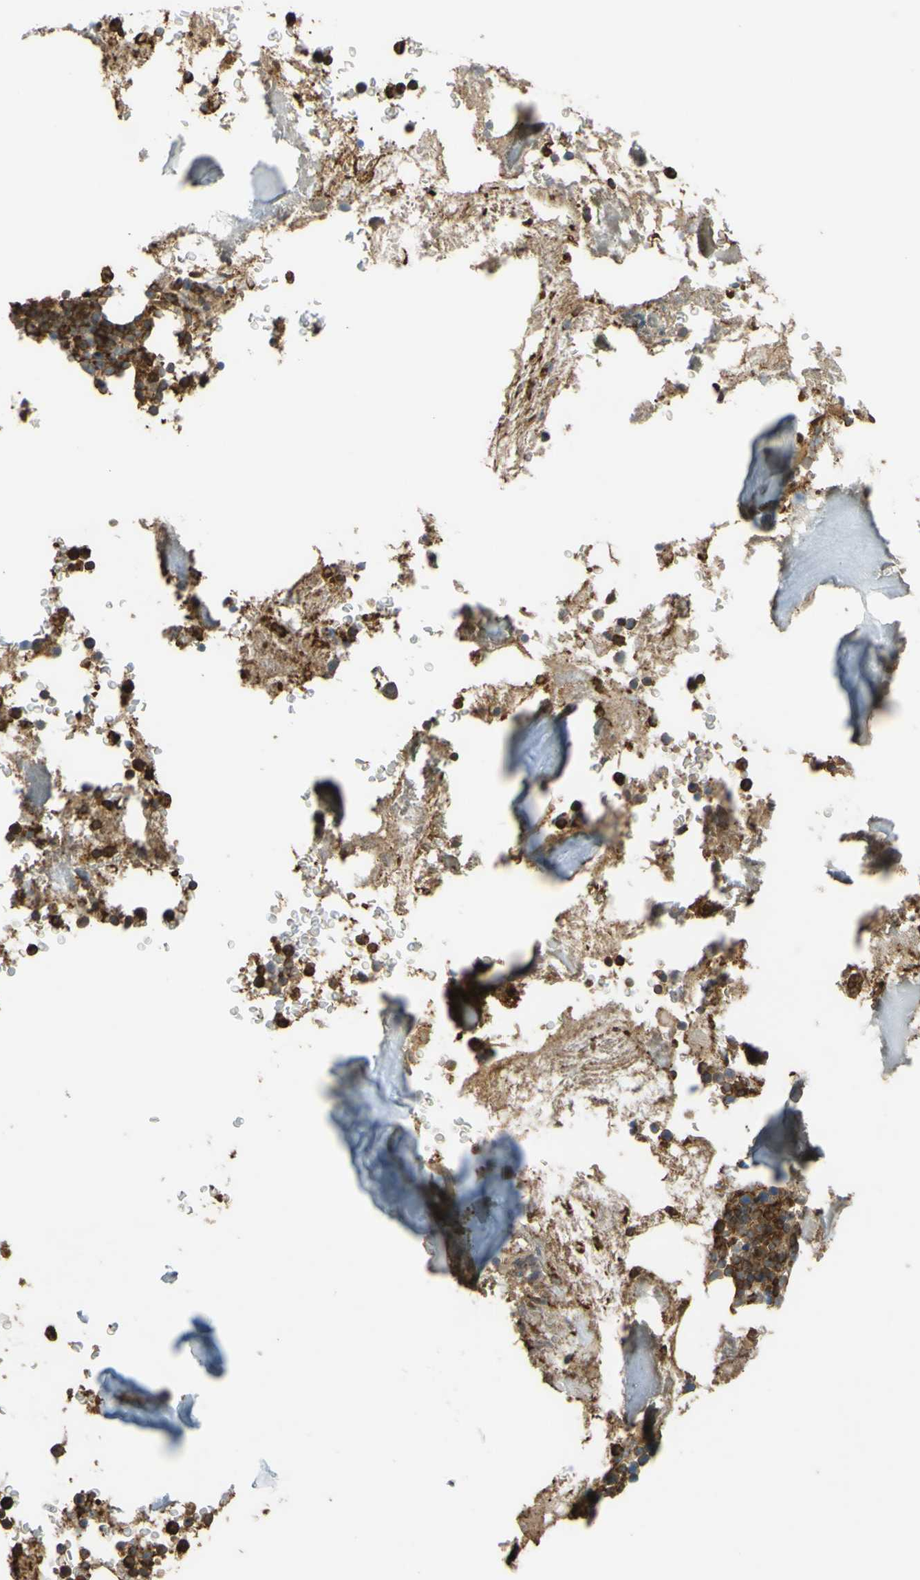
{"staining": {"intensity": "strong", "quantity": ">75%", "location": "cytoplasmic/membranous"}, "tissue": "bone marrow", "cell_type": "Hematopoietic cells", "image_type": "normal", "snomed": [{"axis": "morphology", "description": "Normal tissue, NOS"}, {"axis": "topography", "description": "Bone marrow"}], "caption": "Immunohistochemistry (IHC) micrograph of benign bone marrow: human bone marrow stained using IHC reveals high levels of strong protein expression localized specifically in the cytoplasmic/membranous of hematopoietic cells, appearing as a cytoplasmic/membranous brown color.", "gene": "CTTN", "patient": {"sex": "male"}}